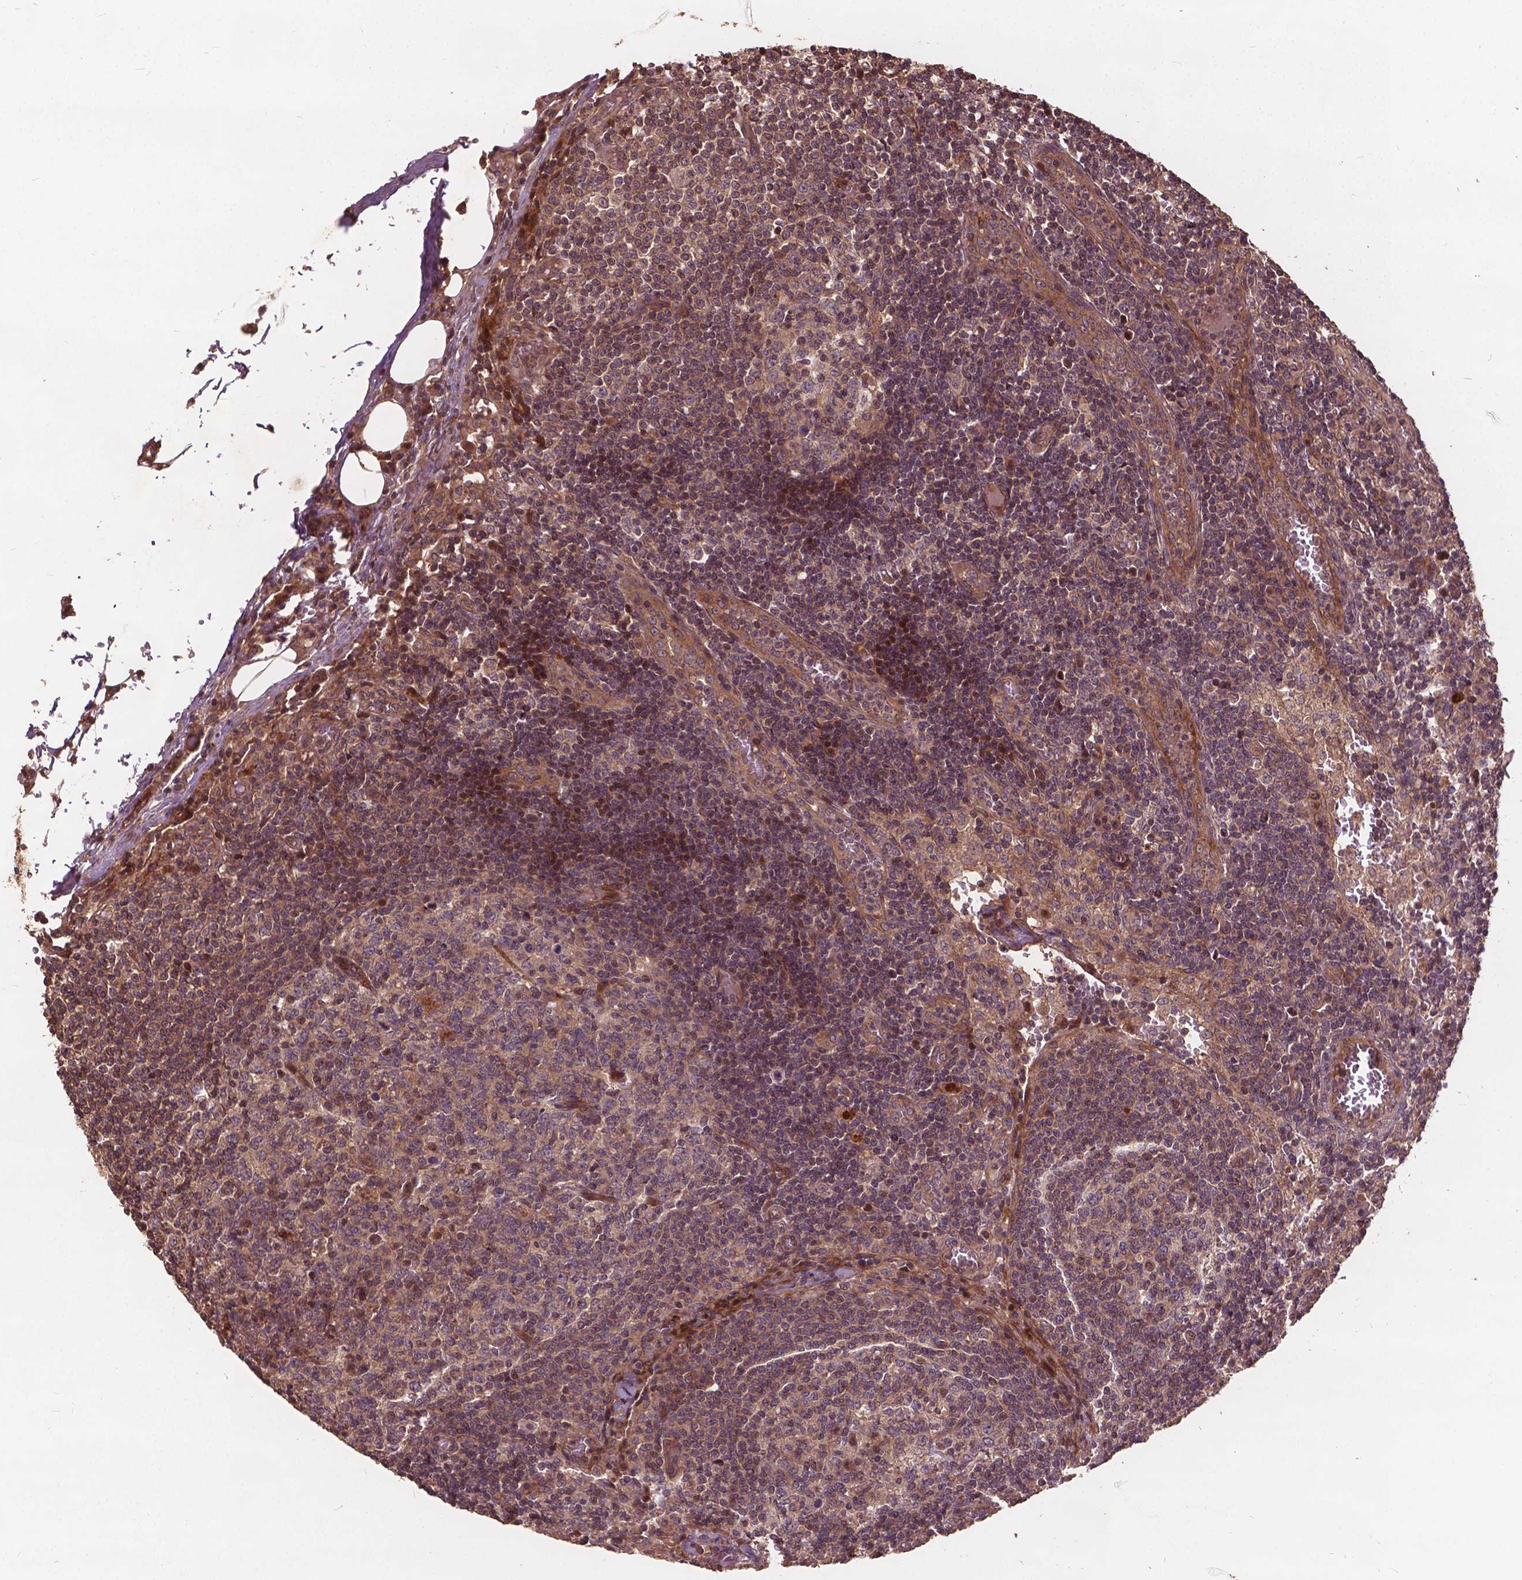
{"staining": {"intensity": "negative", "quantity": "none", "location": "none"}, "tissue": "lymph node", "cell_type": "Germinal center cells", "image_type": "normal", "snomed": [{"axis": "morphology", "description": "Normal tissue, NOS"}, {"axis": "topography", "description": "Lymph node"}], "caption": "Image shows no protein positivity in germinal center cells of benign lymph node.", "gene": "UBXN2A", "patient": {"sex": "male", "age": 62}}